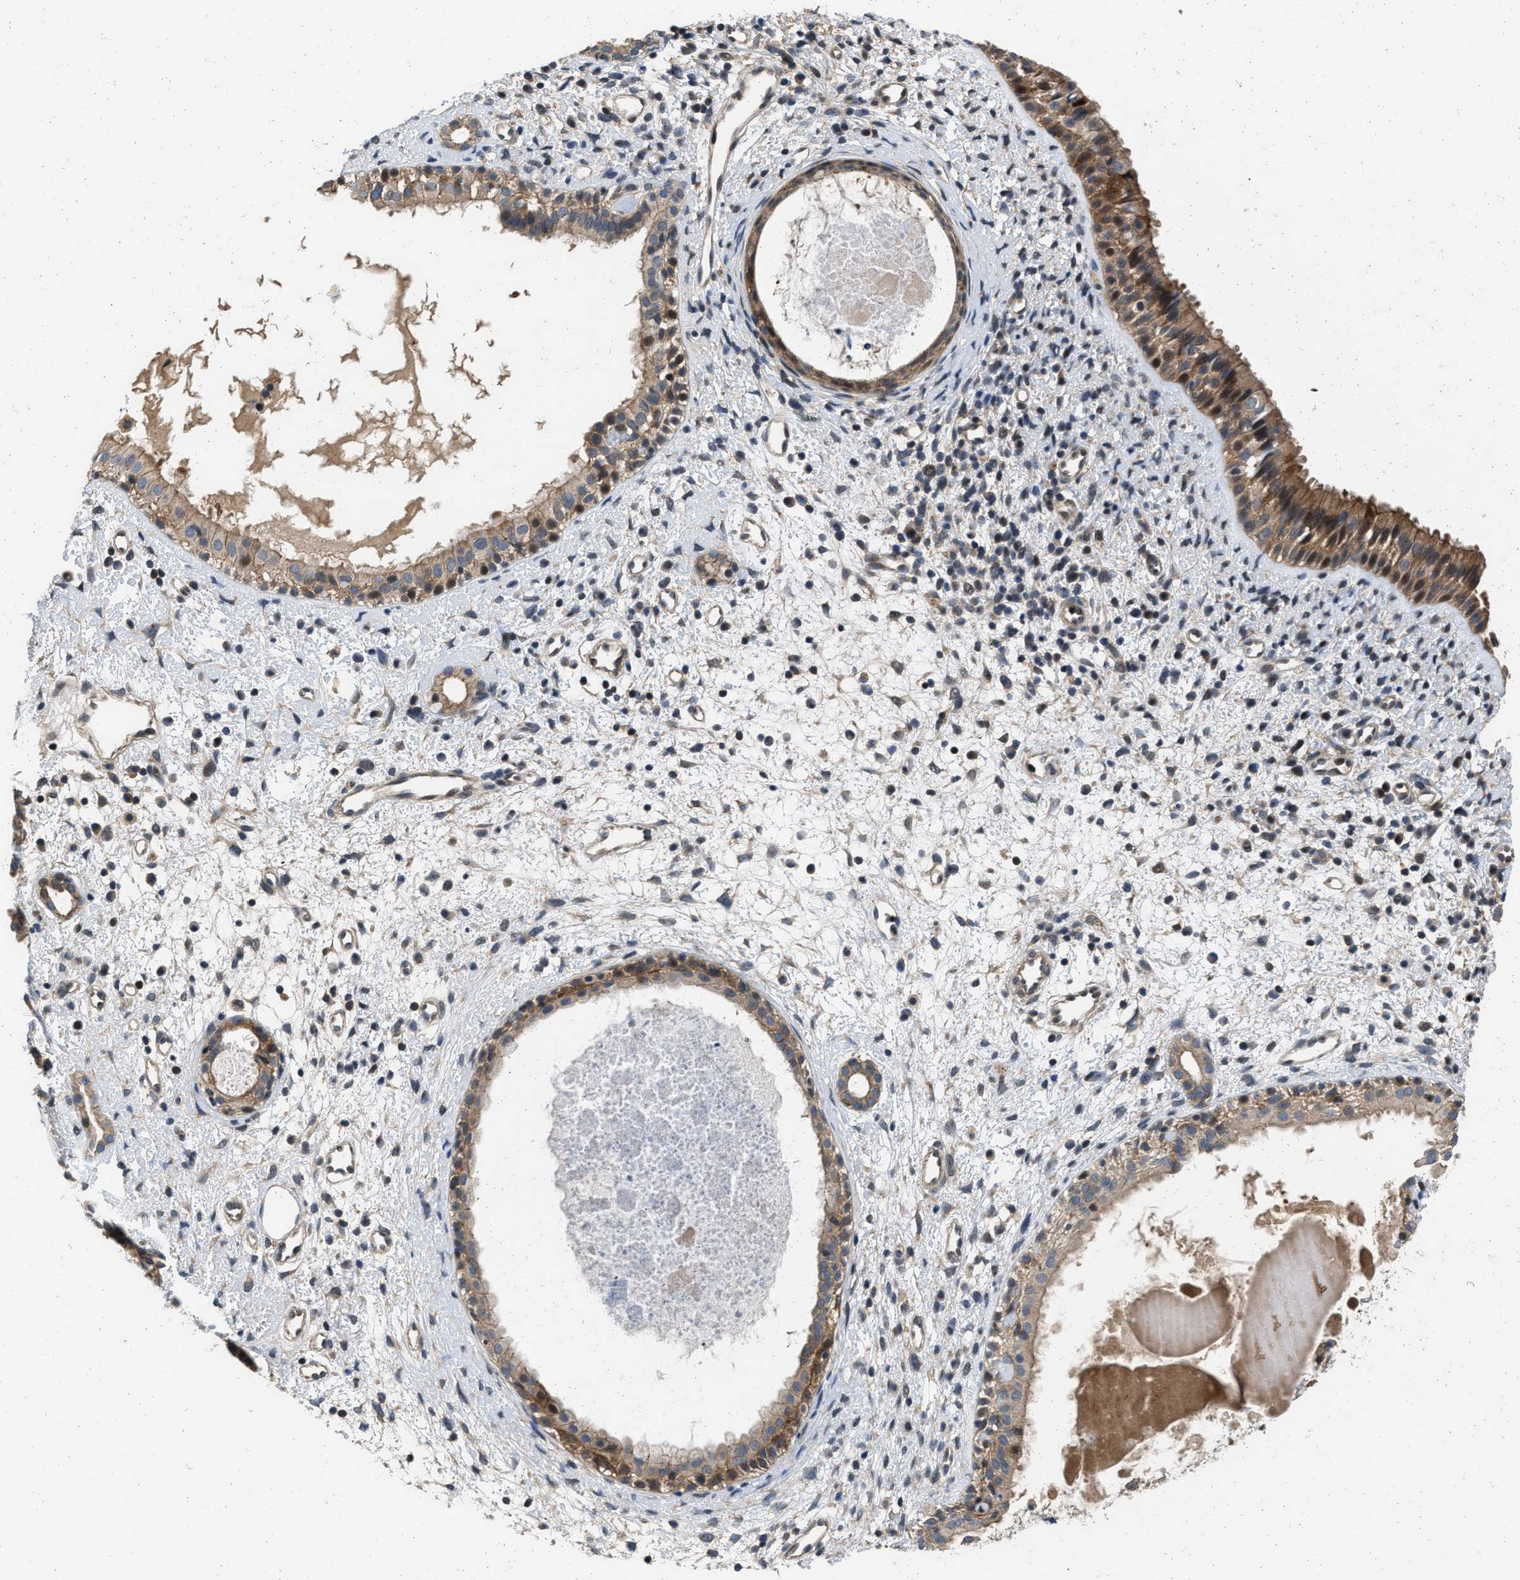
{"staining": {"intensity": "moderate", "quantity": "25%-75%", "location": "cytoplasmic/membranous"}, "tissue": "nasopharynx", "cell_type": "Respiratory epithelial cells", "image_type": "normal", "snomed": [{"axis": "morphology", "description": "Normal tissue, NOS"}, {"axis": "topography", "description": "Nasopharynx"}], "caption": "Respiratory epithelial cells reveal medium levels of moderate cytoplasmic/membranous staining in about 25%-75% of cells in benign nasopharynx.", "gene": "PRDM14", "patient": {"sex": "male", "age": 22}}